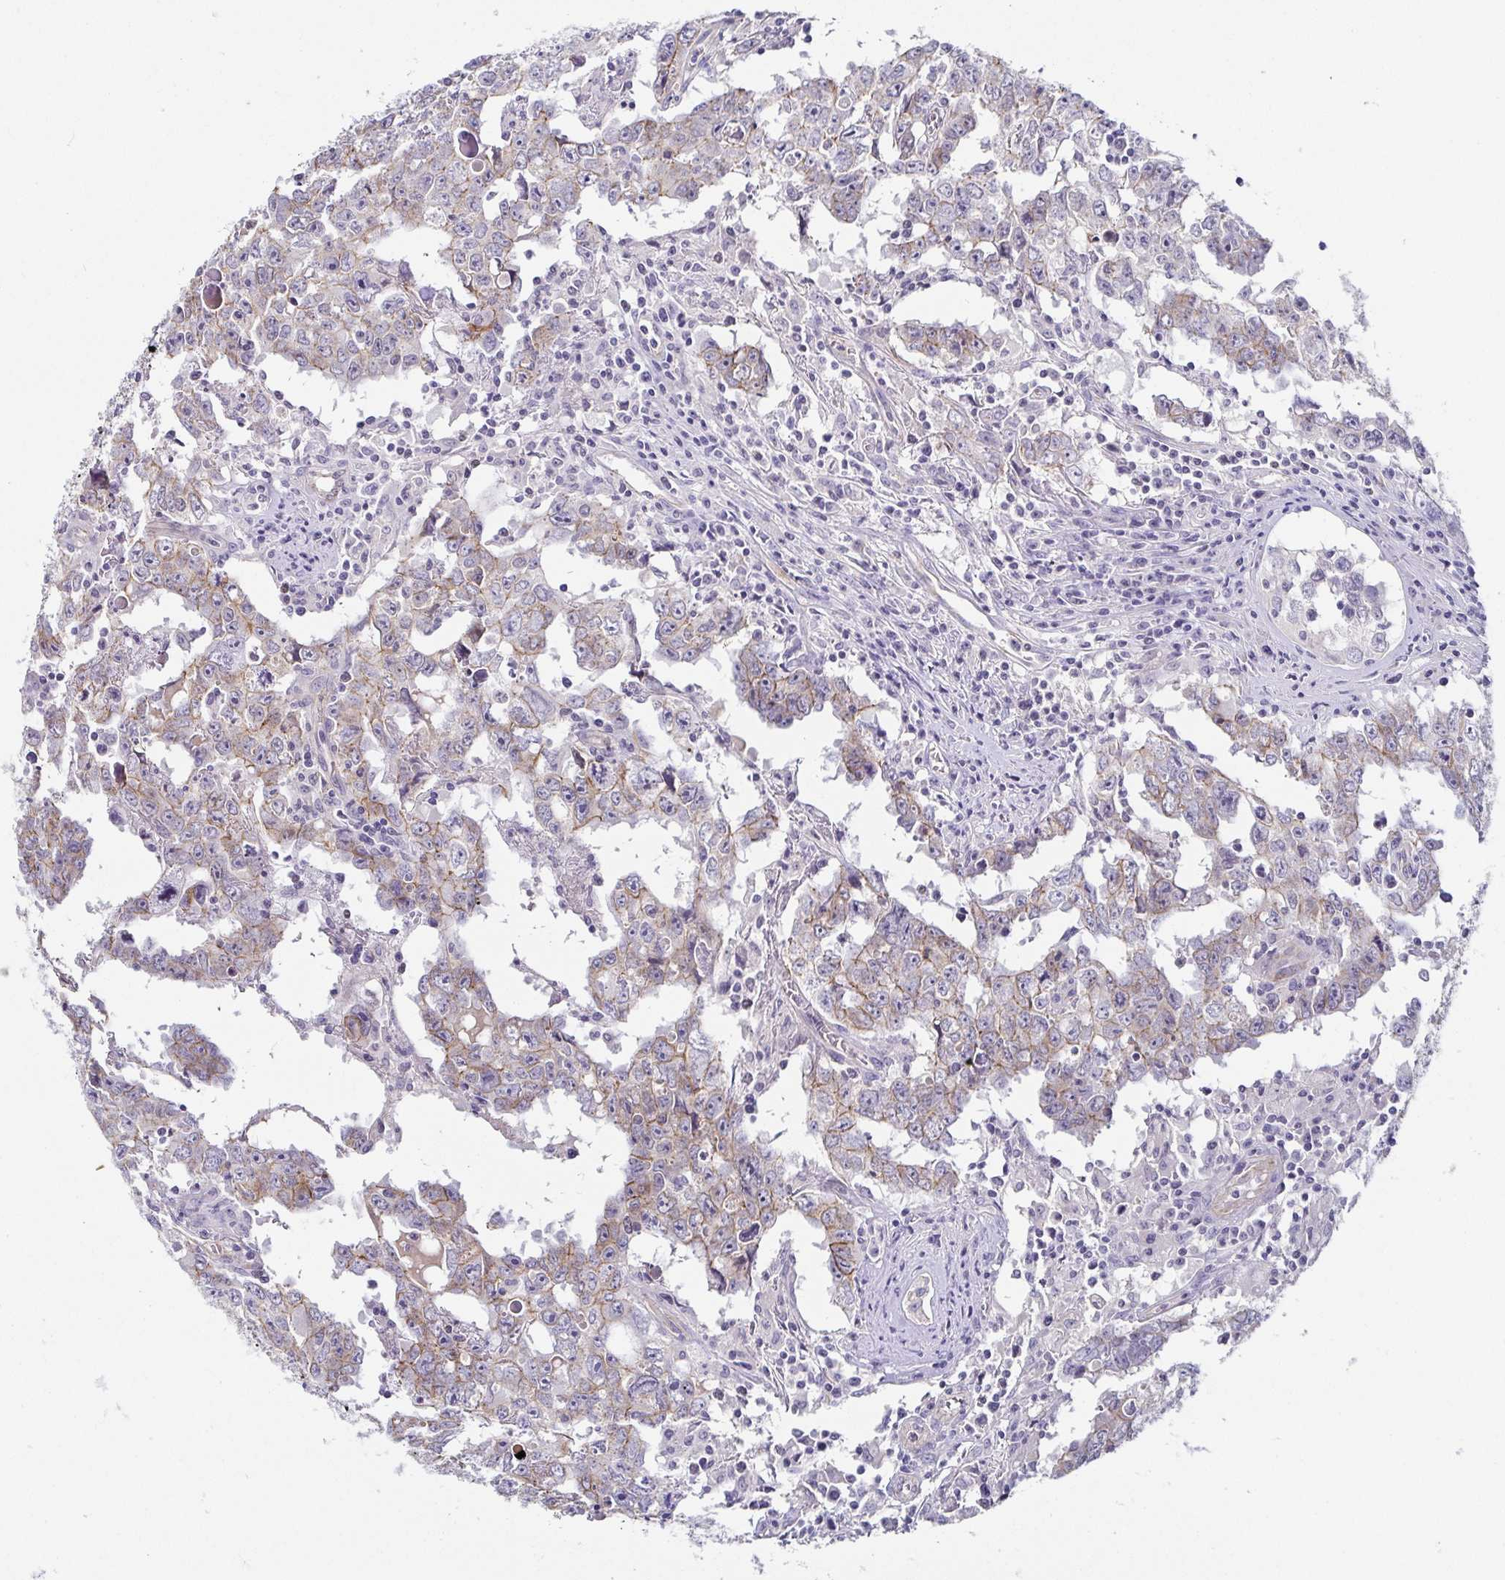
{"staining": {"intensity": "moderate", "quantity": "<25%", "location": "cytoplasmic/membranous"}, "tissue": "testis cancer", "cell_type": "Tumor cells", "image_type": "cancer", "snomed": [{"axis": "morphology", "description": "Carcinoma, Embryonal, NOS"}, {"axis": "topography", "description": "Testis"}], "caption": "This is an image of immunohistochemistry (IHC) staining of testis embryonal carcinoma, which shows moderate positivity in the cytoplasmic/membranous of tumor cells.", "gene": "PIWIL3", "patient": {"sex": "male", "age": 22}}